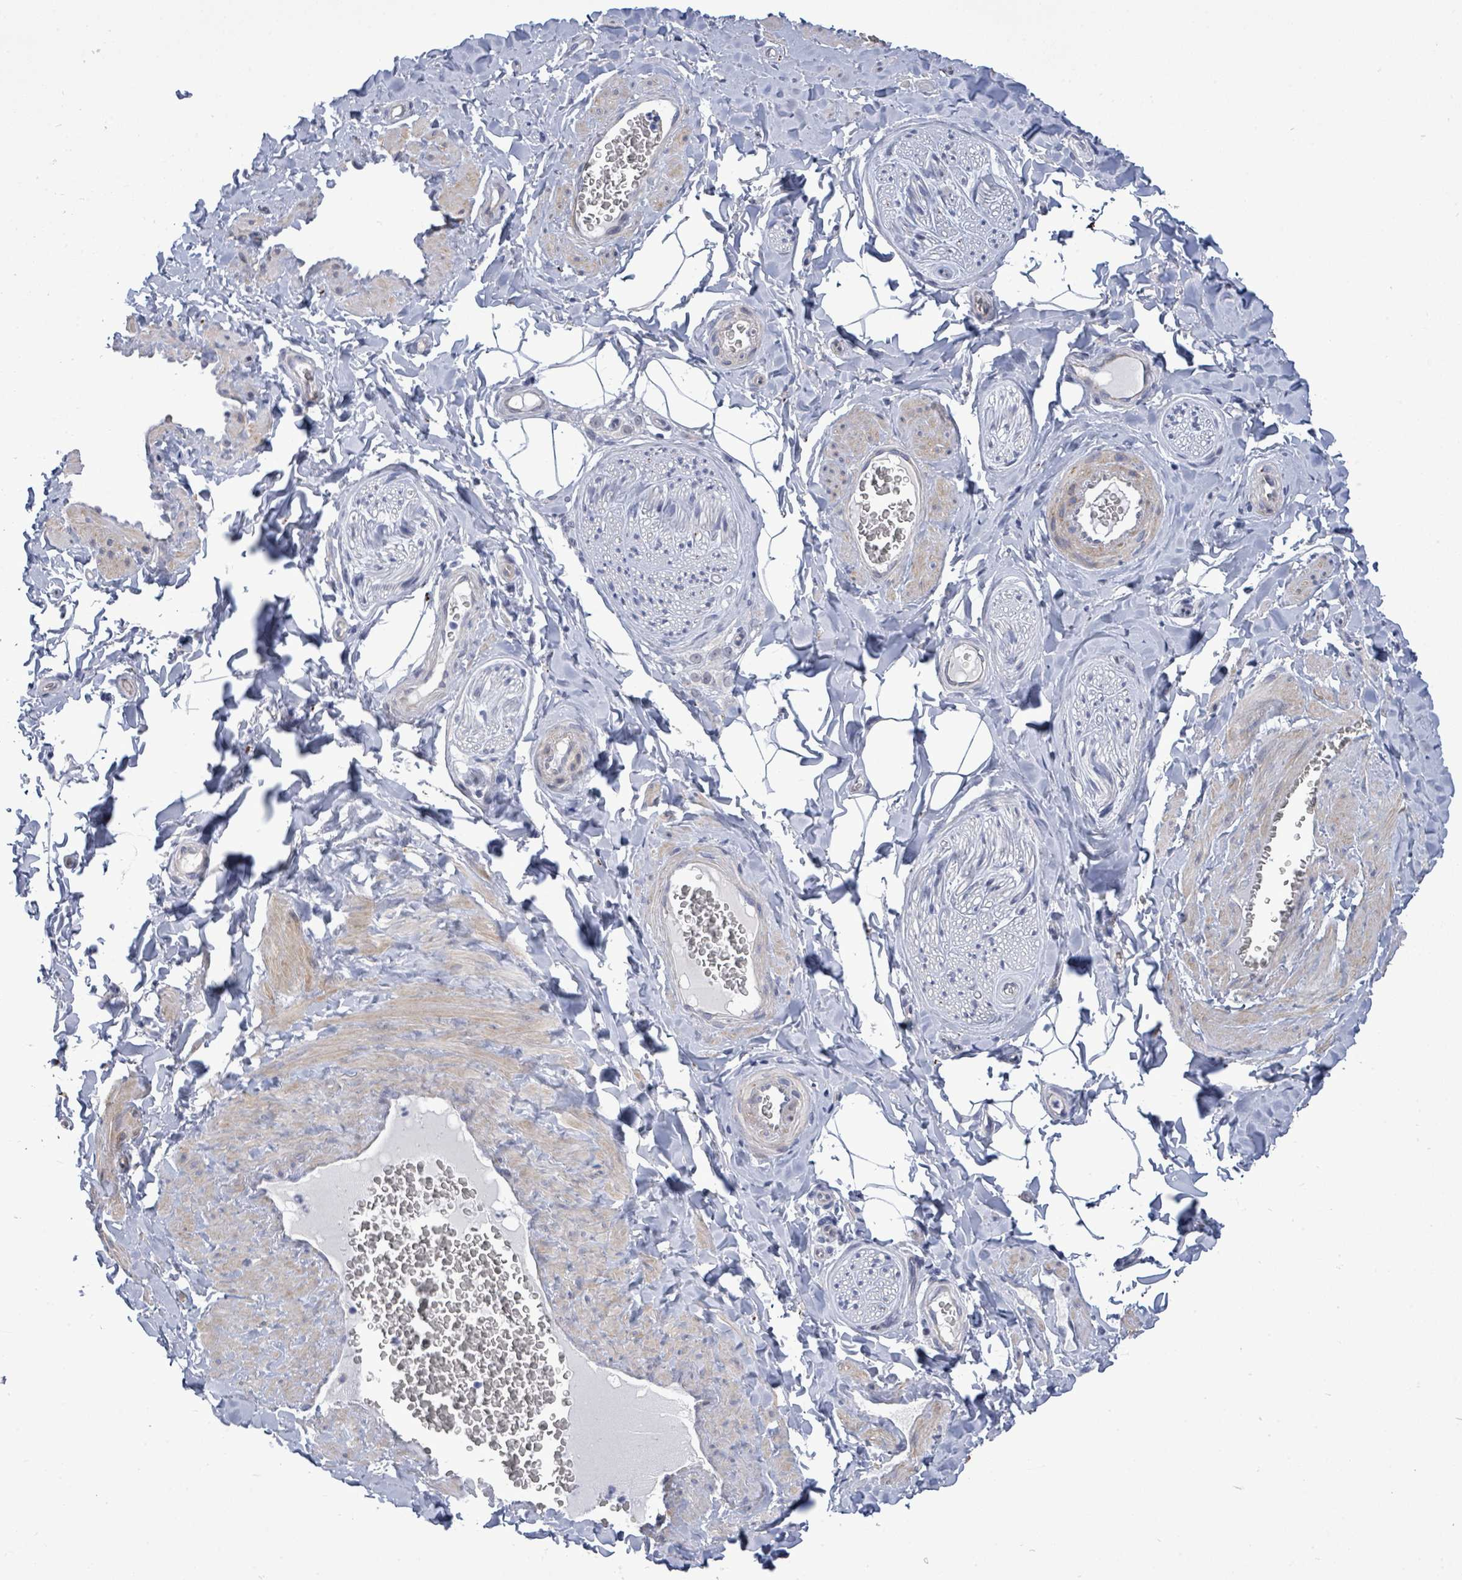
{"staining": {"intensity": "negative", "quantity": "none", "location": "none"}, "tissue": "adipose tissue", "cell_type": "Adipocytes", "image_type": "normal", "snomed": [{"axis": "morphology", "description": "Normal tissue, NOS"}, {"axis": "topography", "description": "Soft tissue"}, {"axis": "topography", "description": "Adipose tissue"}, {"axis": "topography", "description": "Vascular tissue"}, {"axis": "topography", "description": "Peripheral nerve tissue"}], "caption": "Immunohistochemistry of normal adipose tissue demonstrates no positivity in adipocytes. (Stains: DAB (3,3'-diaminobenzidine) immunohistochemistry with hematoxylin counter stain, Microscopy: brightfield microscopy at high magnification).", "gene": "CT45A10", "patient": {"sex": "male", "age": 46}}